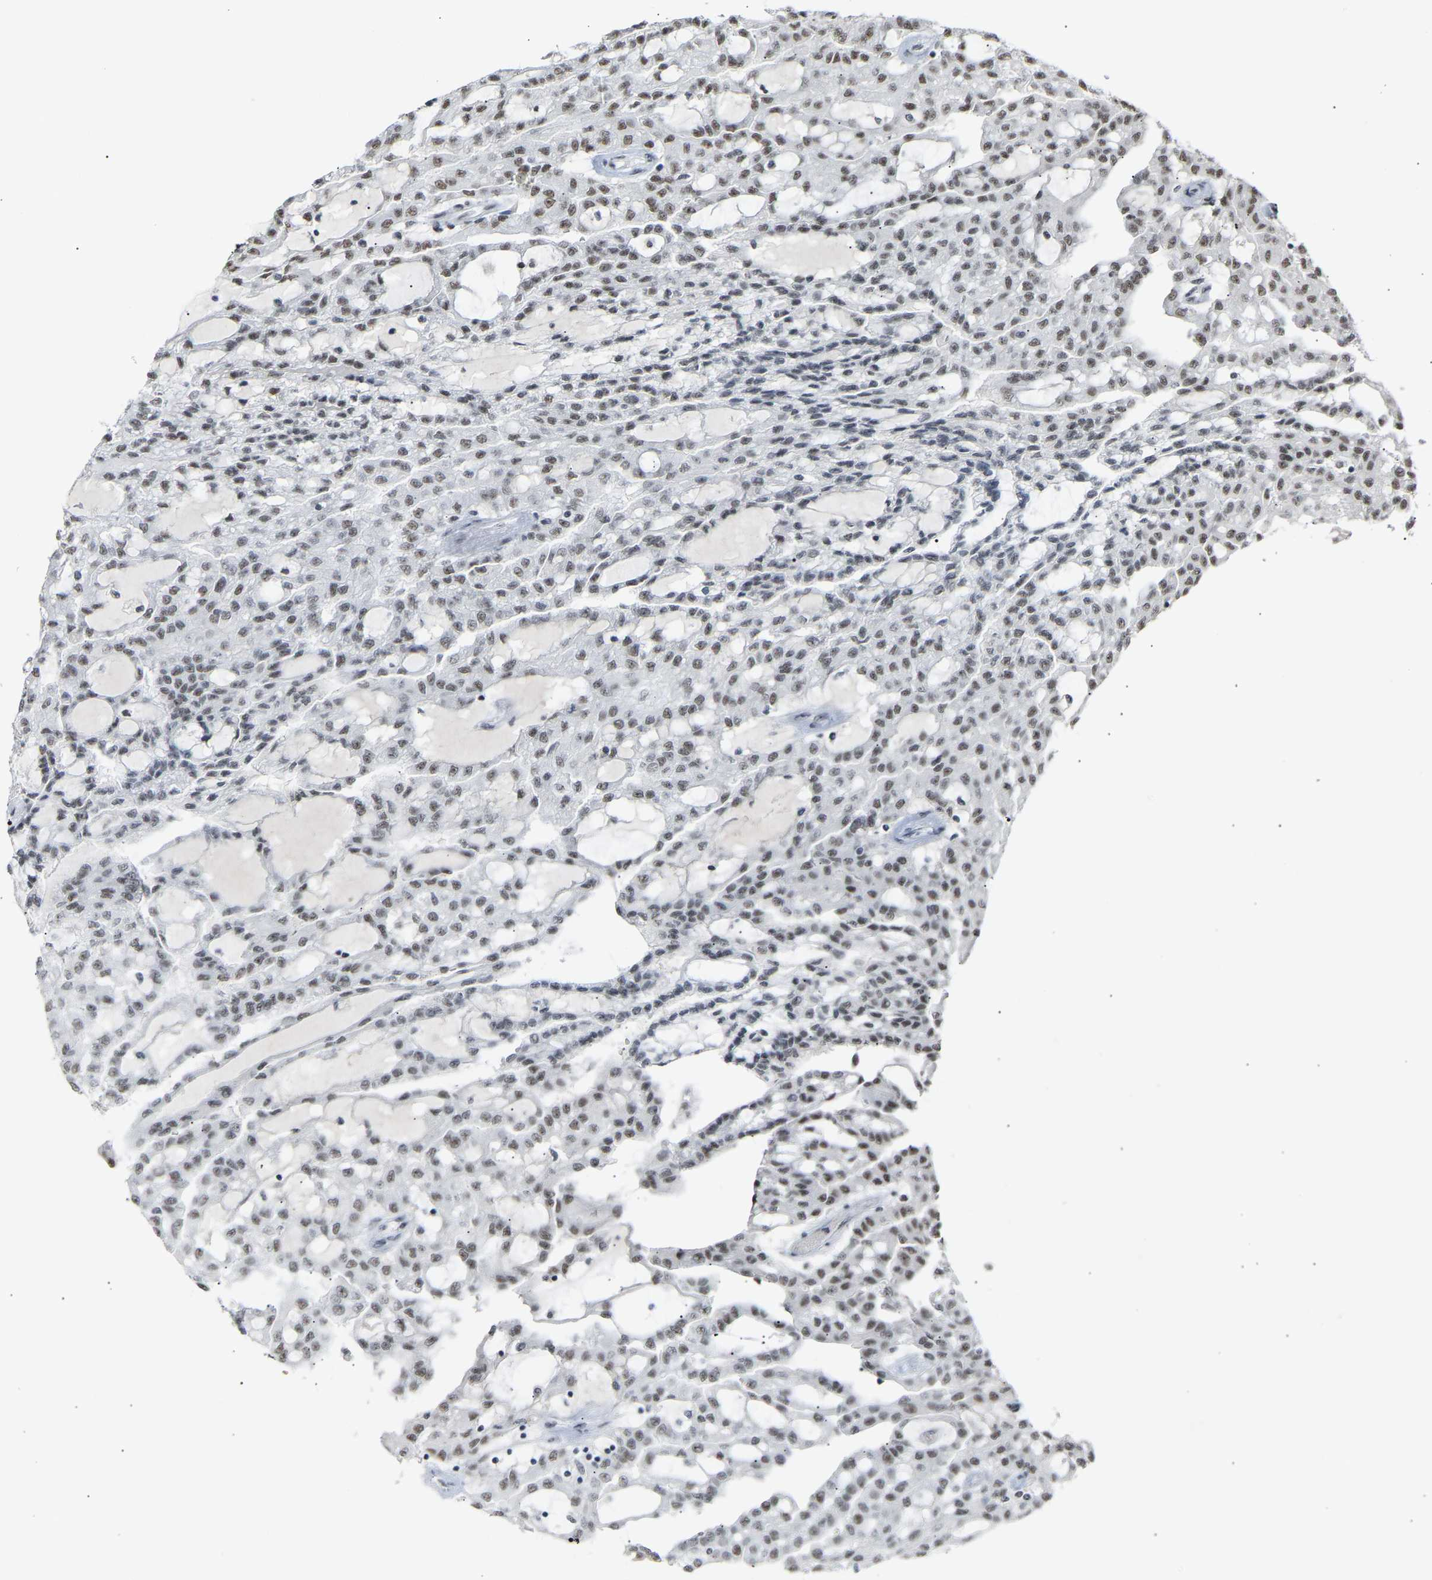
{"staining": {"intensity": "weak", "quantity": "<25%", "location": "nuclear"}, "tissue": "renal cancer", "cell_type": "Tumor cells", "image_type": "cancer", "snomed": [{"axis": "morphology", "description": "Adenocarcinoma, NOS"}, {"axis": "topography", "description": "Kidney"}], "caption": "This is a micrograph of immunohistochemistry (IHC) staining of renal cancer, which shows no staining in tumor cells. The staining is performed using DAB brown chromogen with nuclei counter-stained in using hematoxylin.", "gene": "NELFB", "patient": {"sex": "male", "age": 63}}